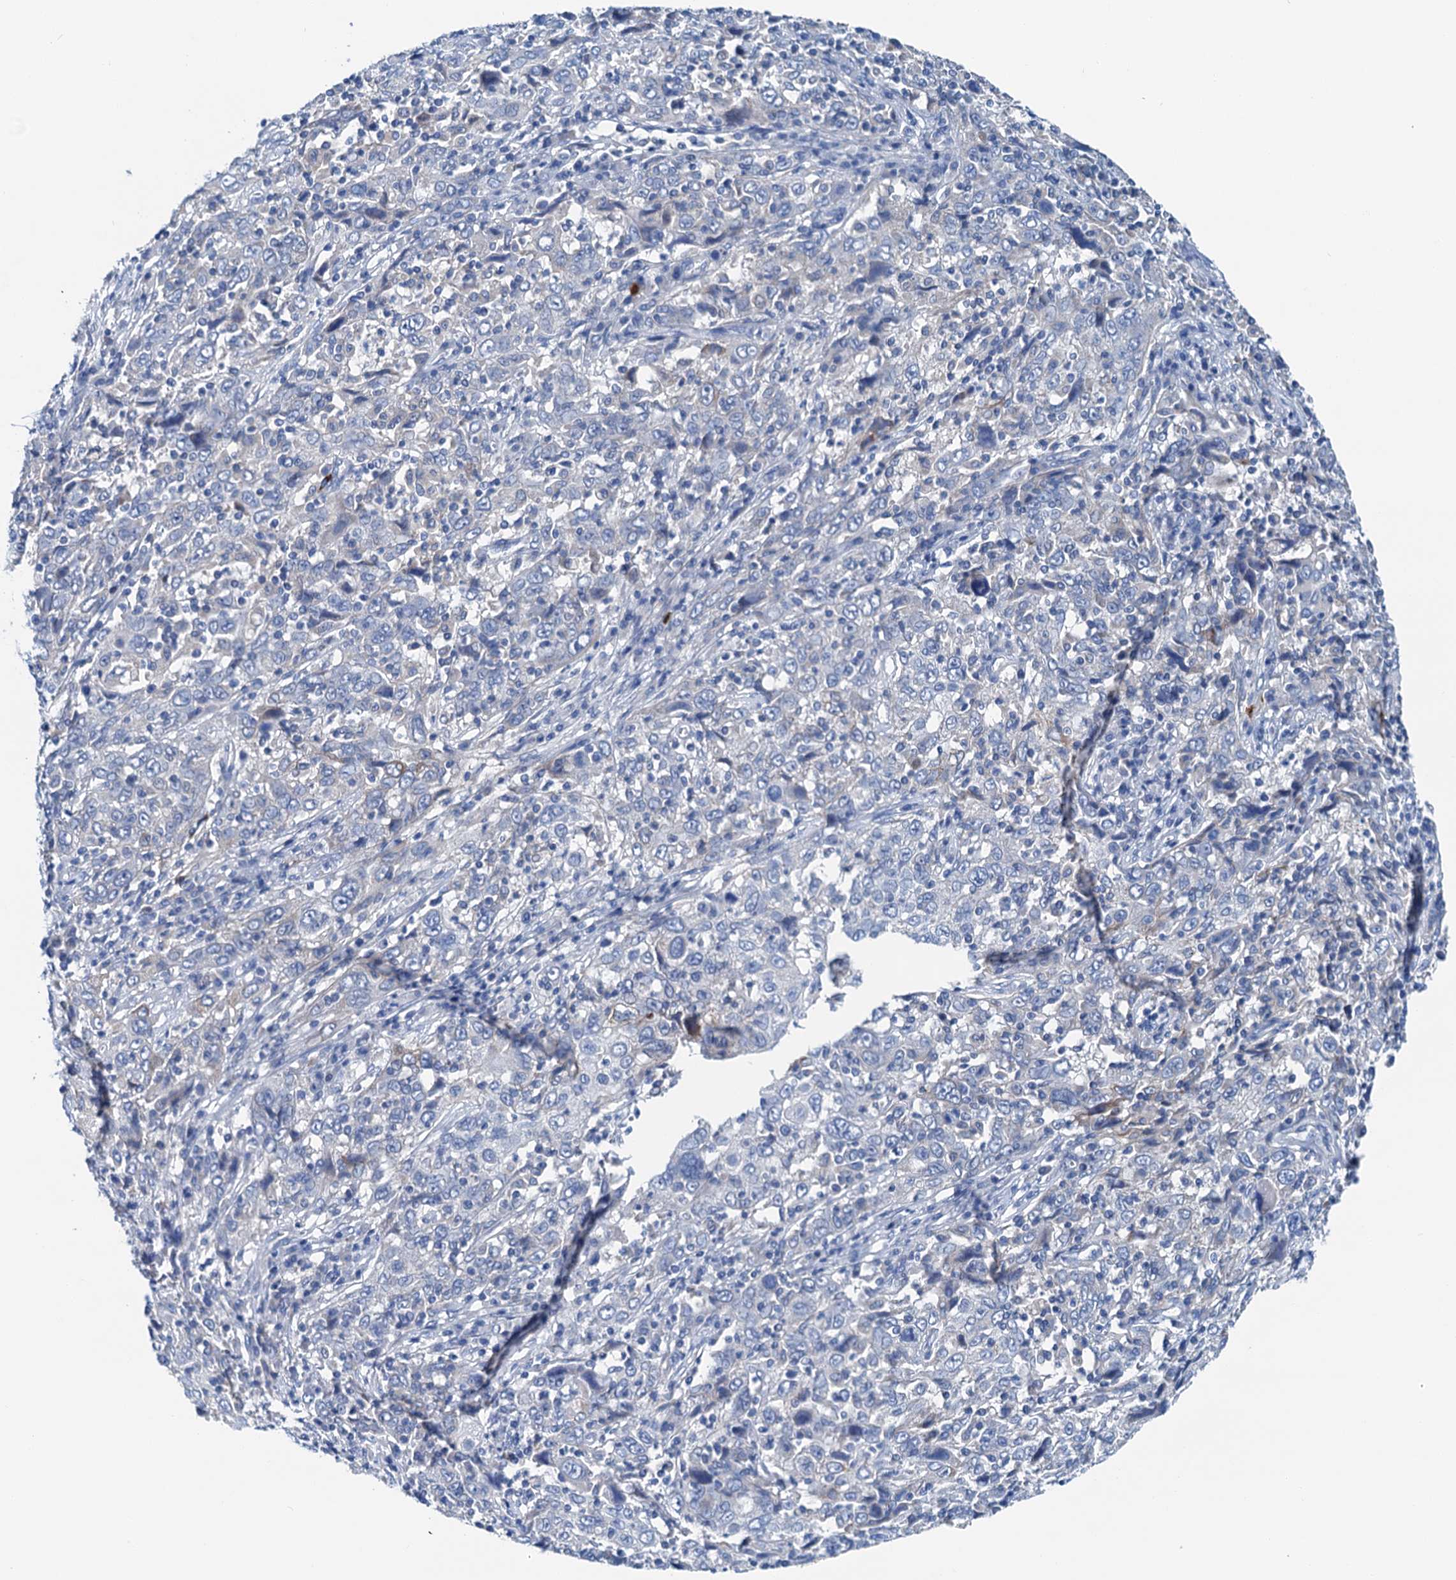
{"staining": {"intensity": "negative", "quantity": "none", "location": "none"}, "tissue": "cervical cancer", "cell_type": "Tumor cells", "image_type": "cancer", "snomed": [{"axis": "morphology", "description": "Squamous cell carcinoma, NOS"}, {"axis": "topography", "description": "Cervix"}], "caption": "IHC photomicrograph of neoplastic tissue: cervical squamous cell carcinoma stained with DAB exhibits no significant protein staining in tumor cells.", "gene": "KNDC1", "patient": {"sex": "female", "age": 46}}